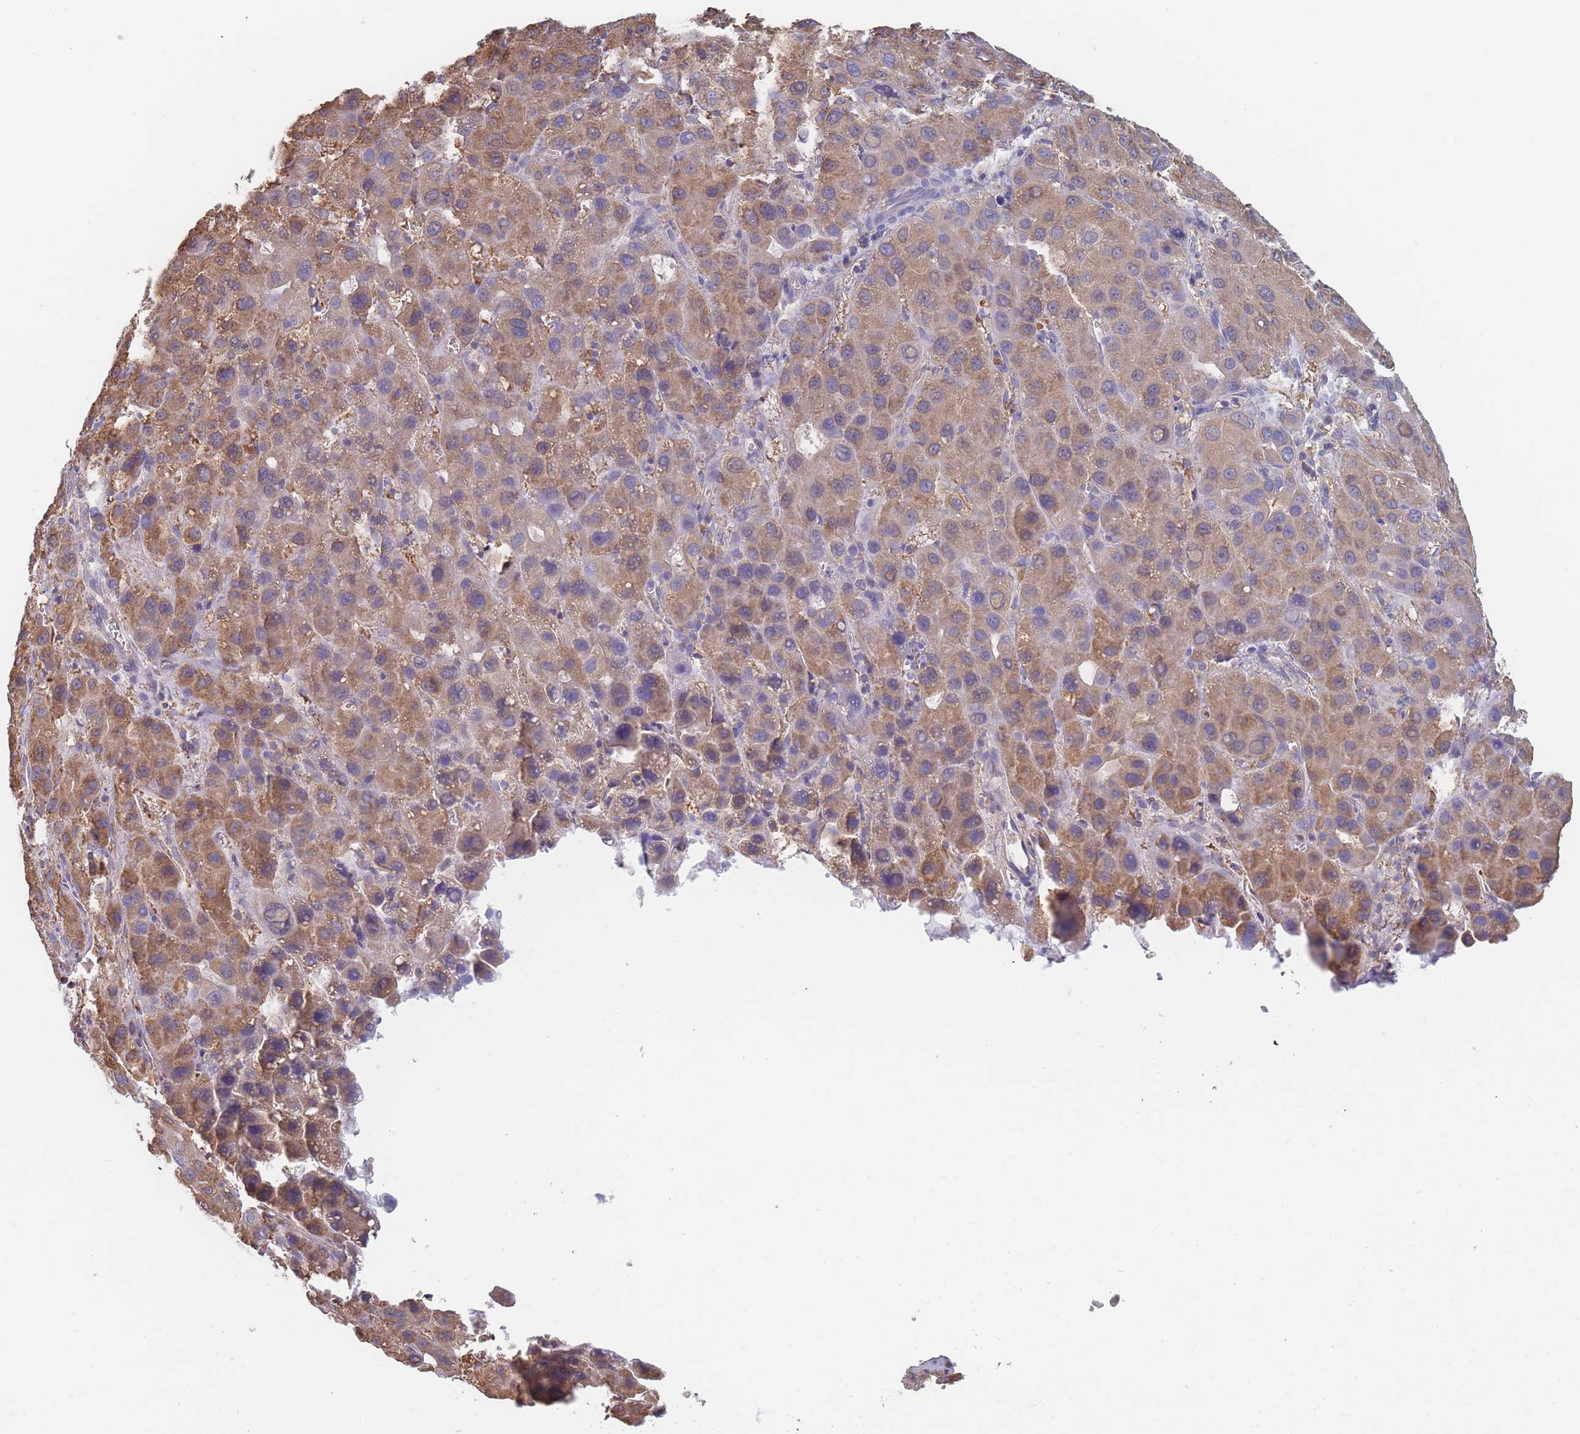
{"staining": {"intensity": "moderate", "quantity": ">75%", "location": "cytoplasmic/membranous"}, "tissue": "liver cancer", "cell_type": "Tumor cells", "image_type": "cancer", "snomed": [{"axis": "morphology", "description": "Carcinoma, Hepatocellular, NOS"}, {"axis": "topography", "description": "Liver"}], "caption": "Moderate cytoplasmic/membranous staining is seen in about >75% of tumor cells in liver hepatocellular carcinoma.", "gene": "OR7C2", "patient": {"sex": "male", "age": 55}}